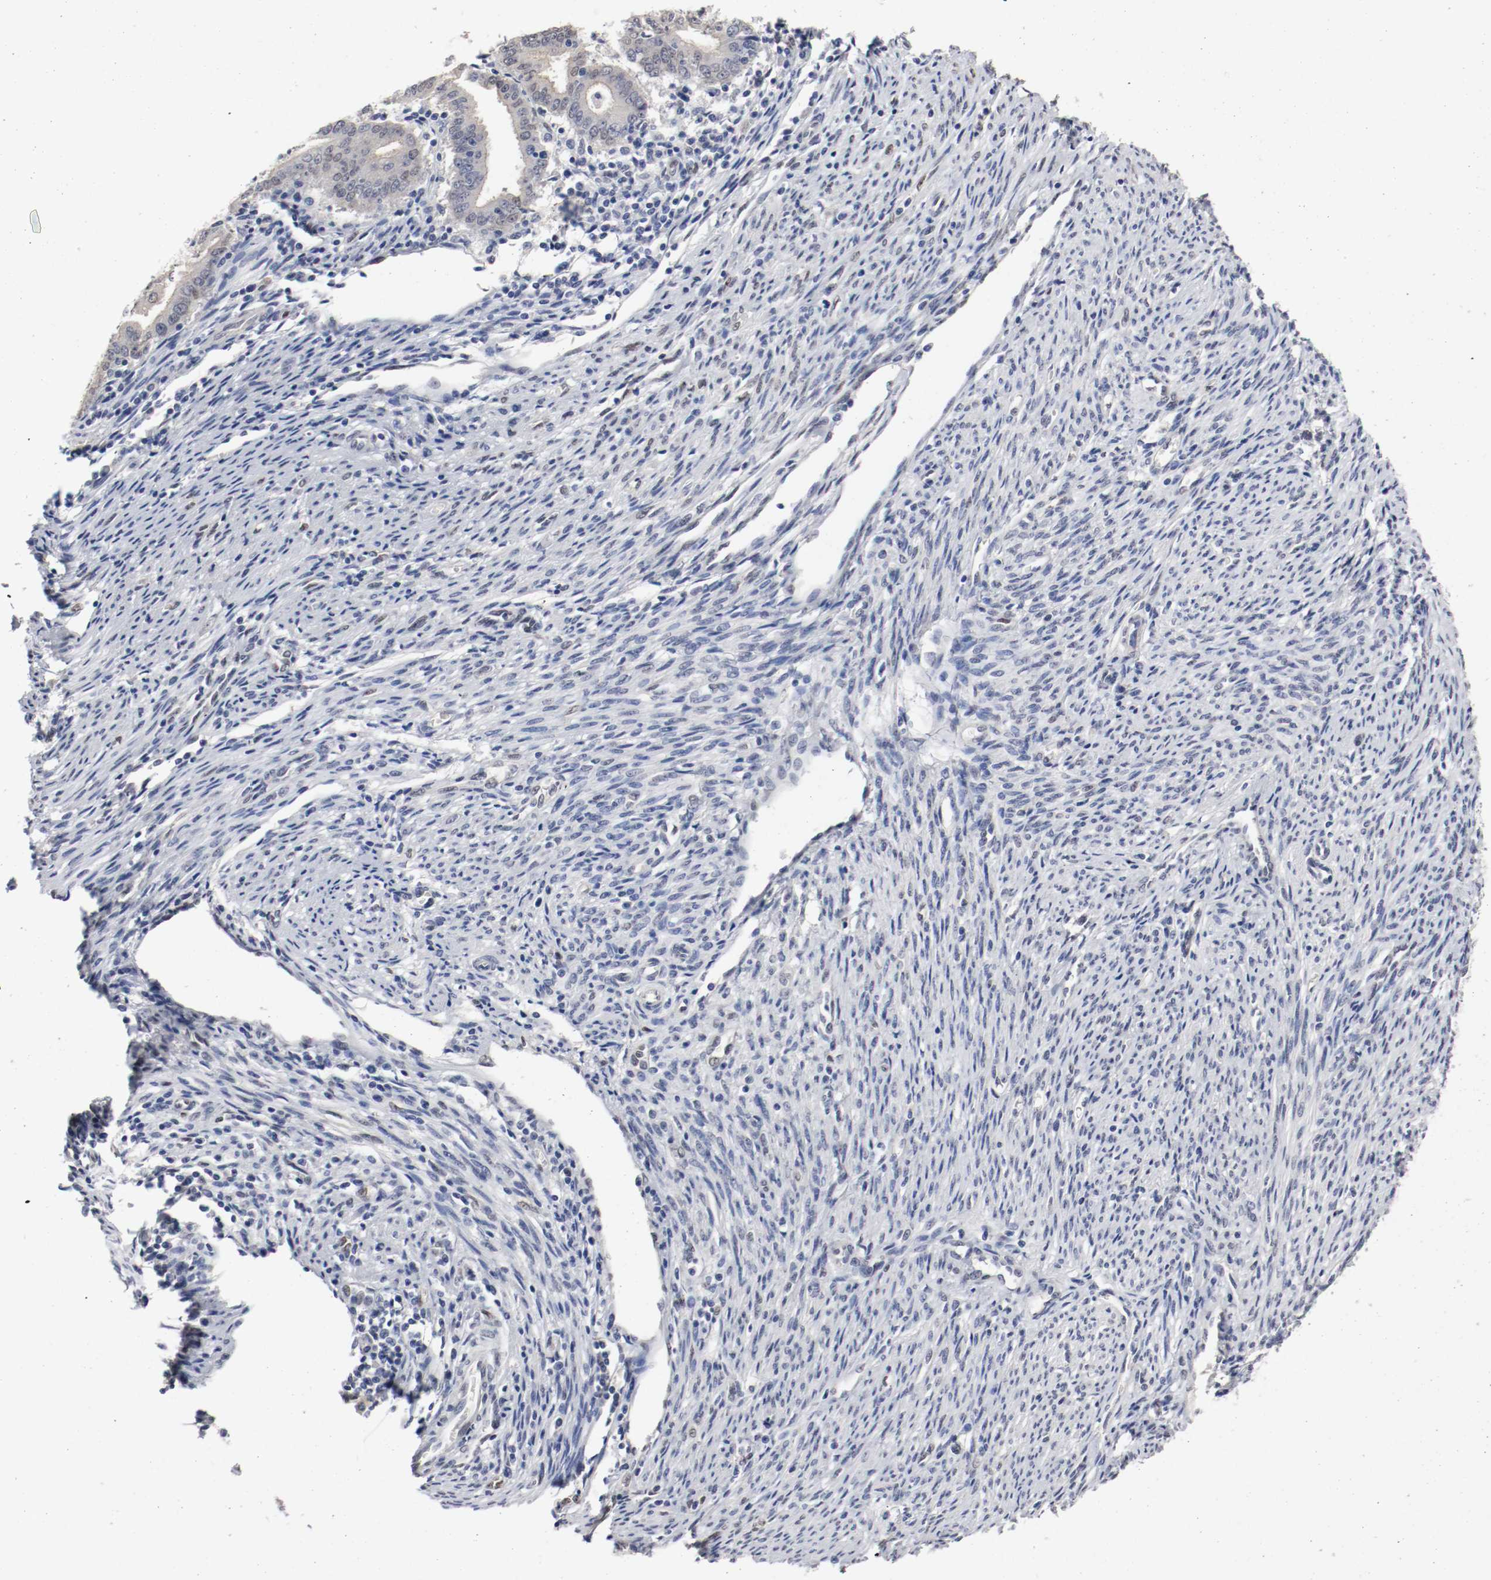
{"staining": {"intensity": "weak", "quantity": "25%-75%", "location": "cytoplasmic/membranous,nuclear"}, "tissue": "endometrial cancer", "cell_type": "Tumor cells", "image_type": "cancer", "snomed": [{"axis": "morphology", "description": "Adenocarcinoma, NOS"}, {"axis": "topography", "description": "Uterus"}], "caption": "DAB immunohistochemical staining of endometrial cancer demonstrates weak cytoplasmic/membranous and nuclear protein positivity in about 25%-75% of tumor cells.", "gene": "FOSL2", "patient": {"sex": "female", "age": 83}}